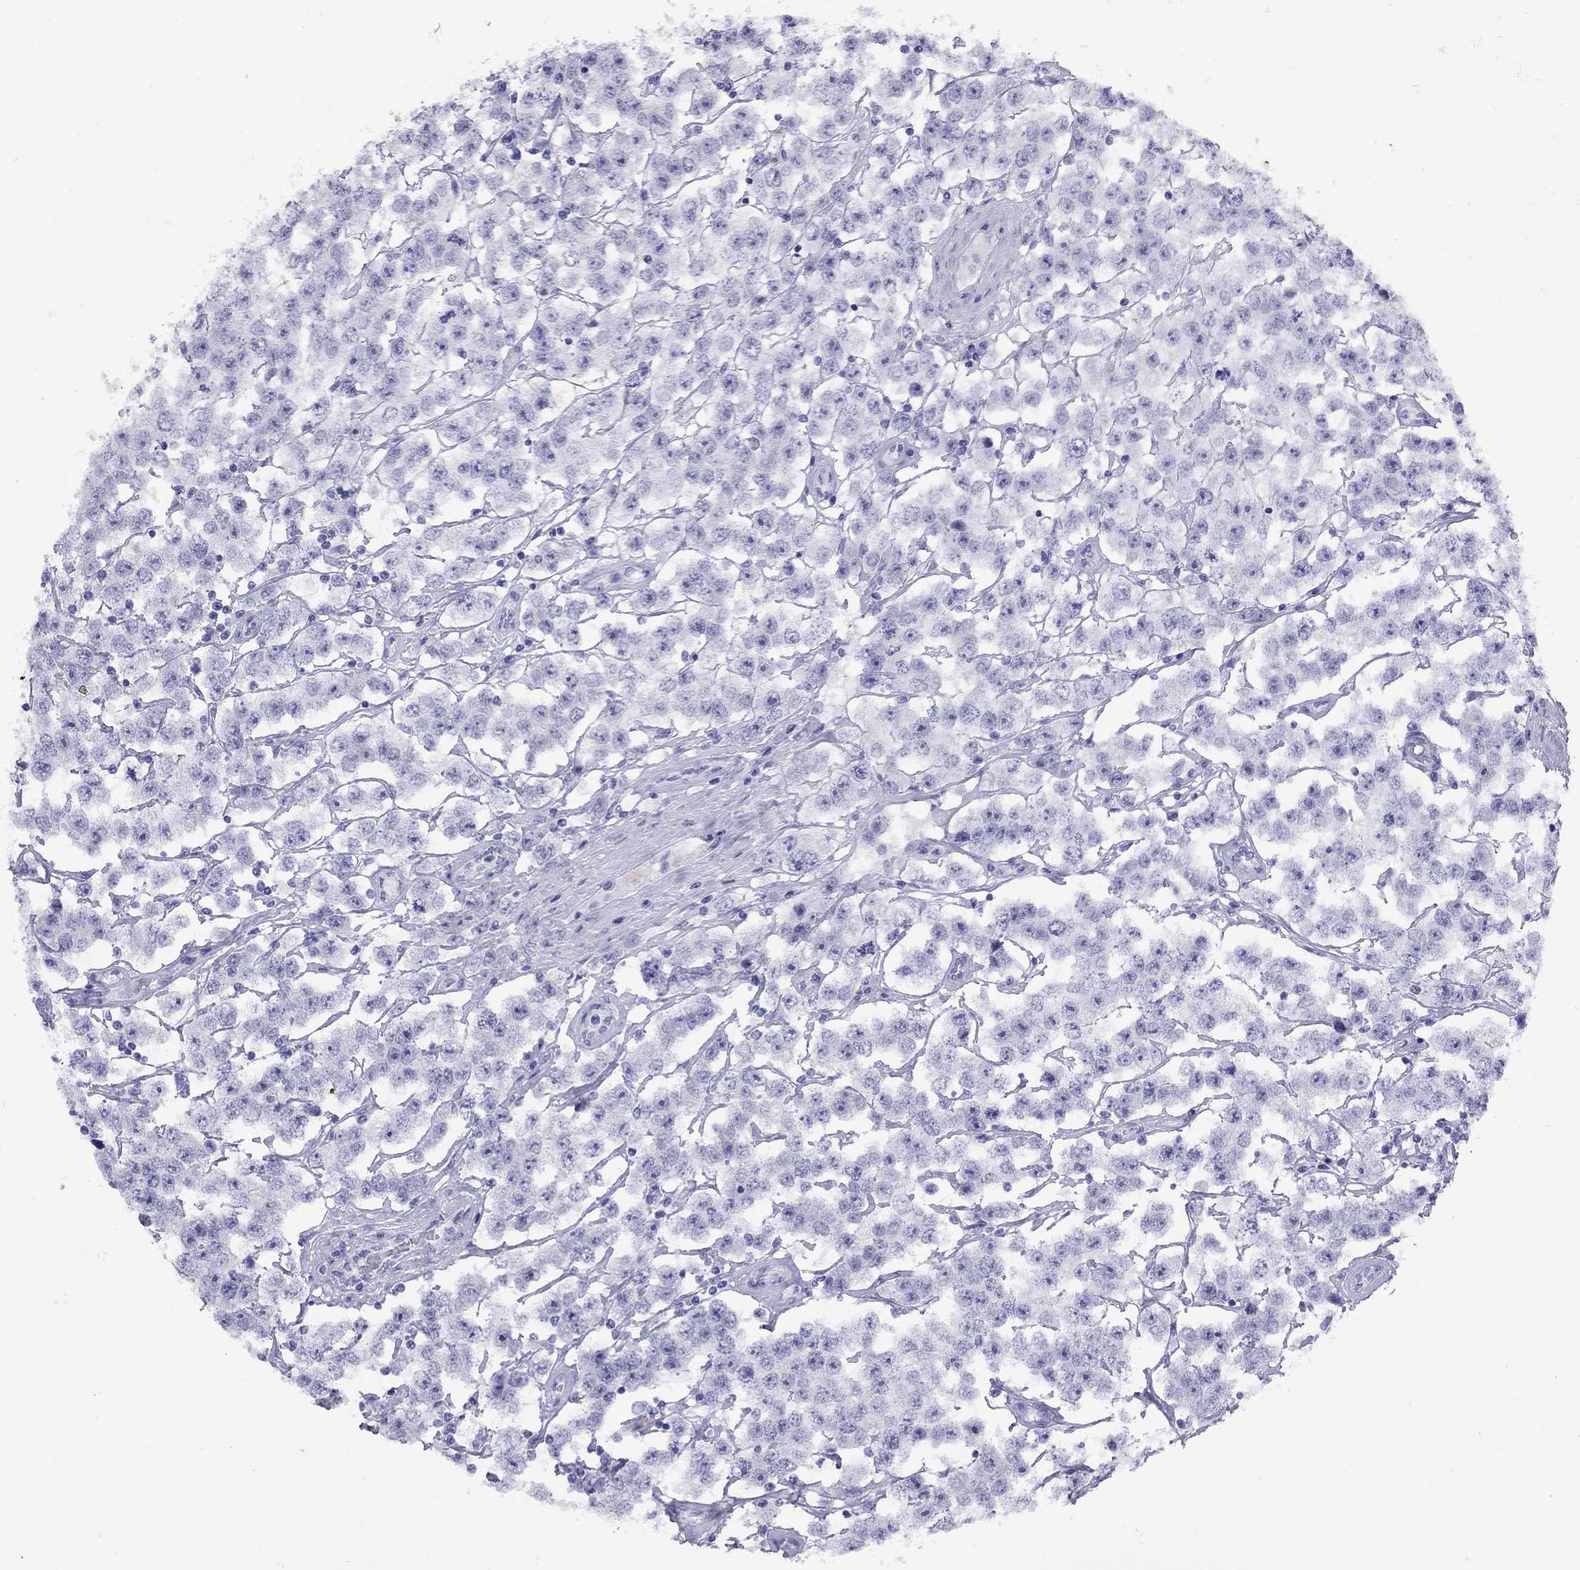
{"staining": {"intensity": "negative", "quantity": "none", "location": "none"}, "tissue": "testis cancer", "cell_type": "Tumor cells", "image_type": "cancer", "snomed": [{"axis": "morphology", "description": "Seminoma, NOS"}, {"axis": "topography", "description": "Testis"}], "caption": "A high-resolution histopathology image shows immunohistochemistry (IHC) staining of testis seminoma, which demonstrates no significant expression in tumor cells.", "gene": "LYAR", "patient": {"sex": "male", "age": 52}}